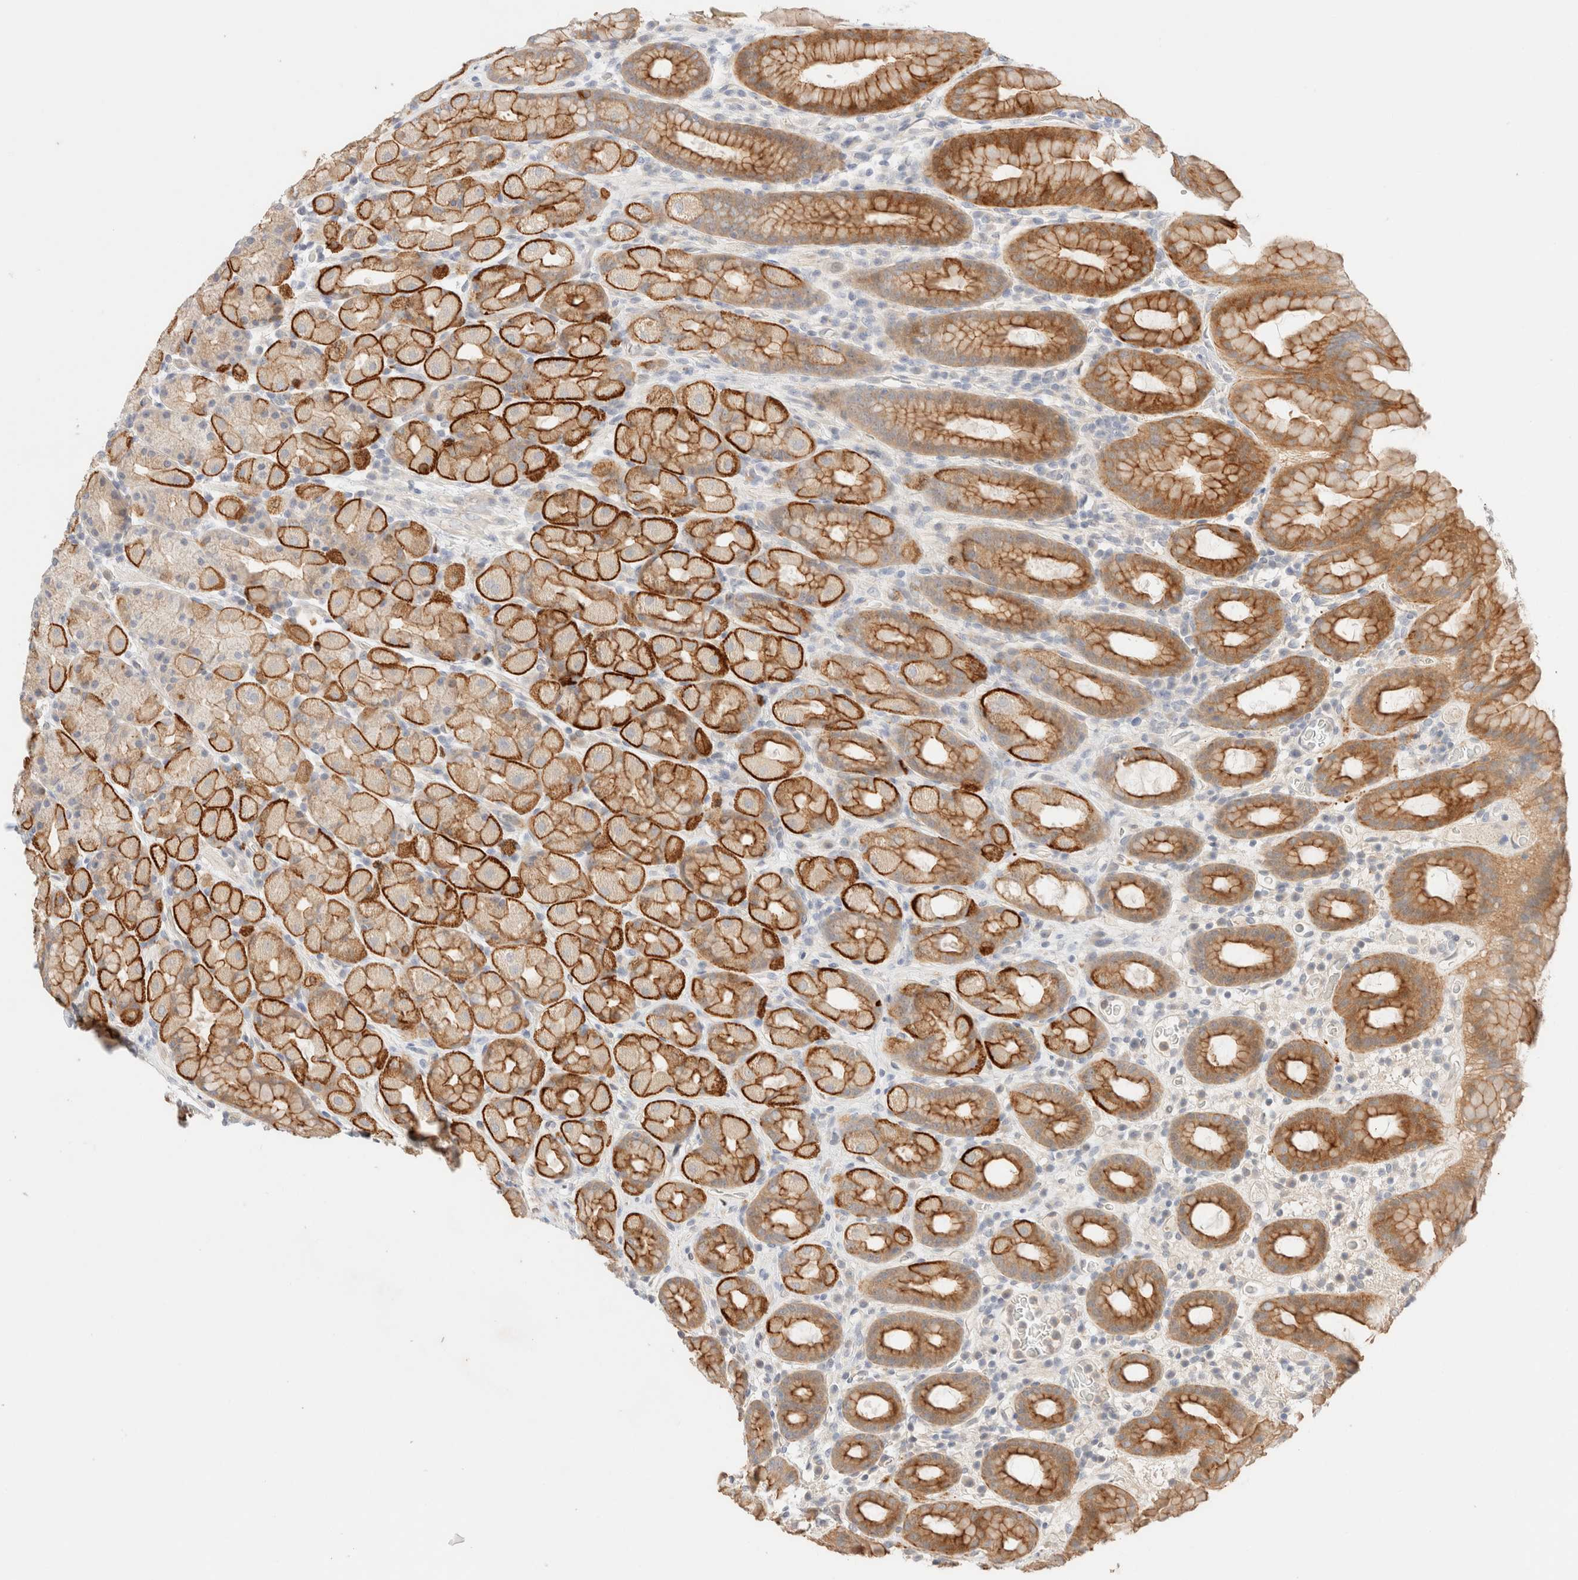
{"staining": {"intensity": "strong", "quantity": "25%-75%", "location": "cytoplasmic/membranous"}, "tissue": "stomach", "cell_type": "Glandular cells", "image_type": "normal", "snomed": [{"axis": "morphology", "description": "Normal tissue, NOS"}, {"axis": "topography", "description": "Stomach, upper"}], "caption": "Protein staining displays strong cytoplasmic/membranous expression in approximately 25%-75% of glandular cells in benign stomach.", "gene": "SGSM2", "patient": {"sex": "male", "age": 68}}